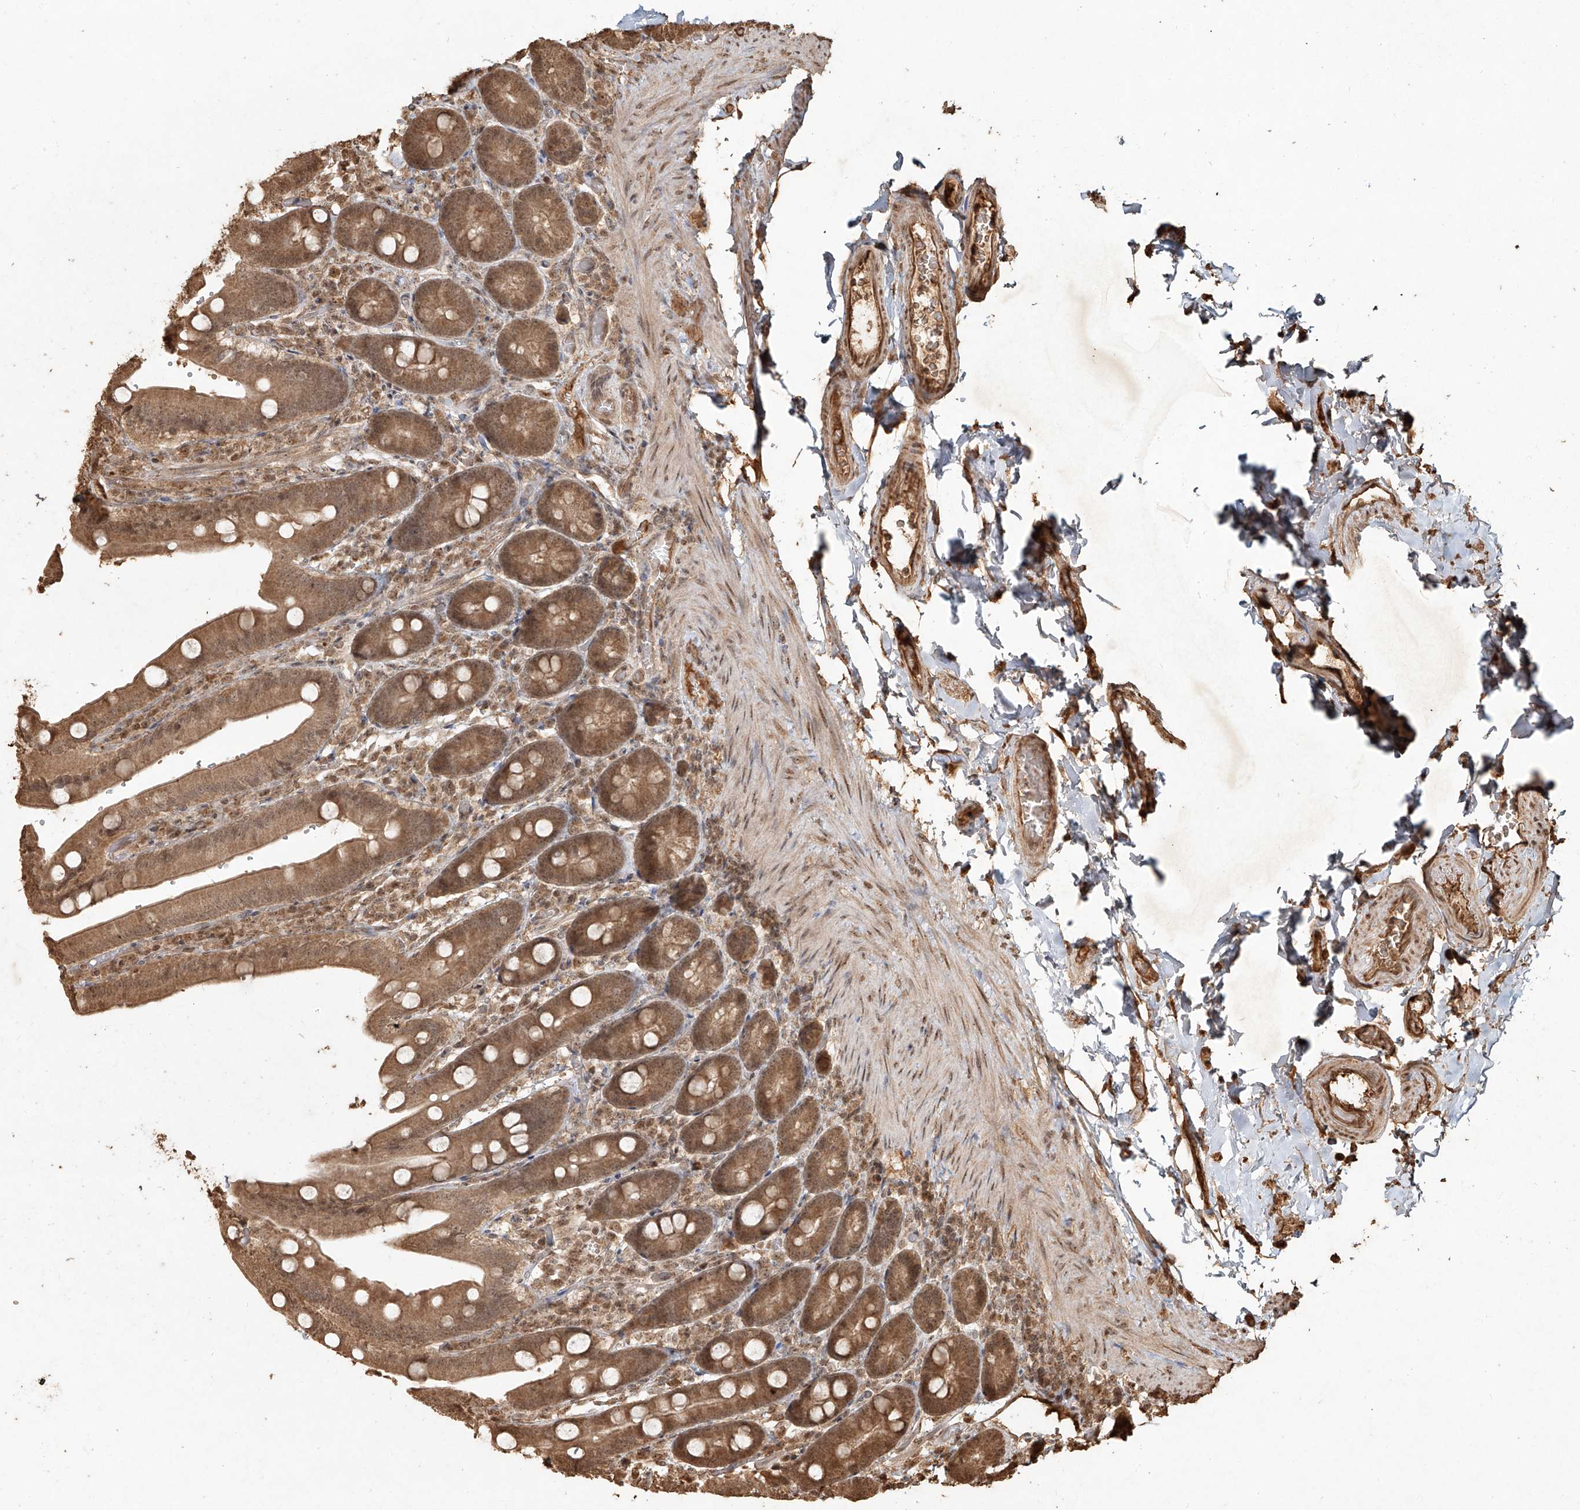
{"staining": {"intensity": "moderate", "quantity": ">75%", "location": "cytoplasmic/membranous,nuclear"}, "tissue": "duodenum", "cell_type": "Glandular cells", "image_type": "normal", "snomed": [{"axis": "morphology", "description": "Normal tissue, NOS"}, {"axis": "topography", "description": "Duodenum"}], "caption": "Protein staining of benign duodenum exhibits moderate cytoplasmic/membranous,nuclear positivity in approximately >75% of glandular cells. Nuclei are stained in blue.", "gene": "UBE2K", "patient": {"sex": "female", "age": 62}}